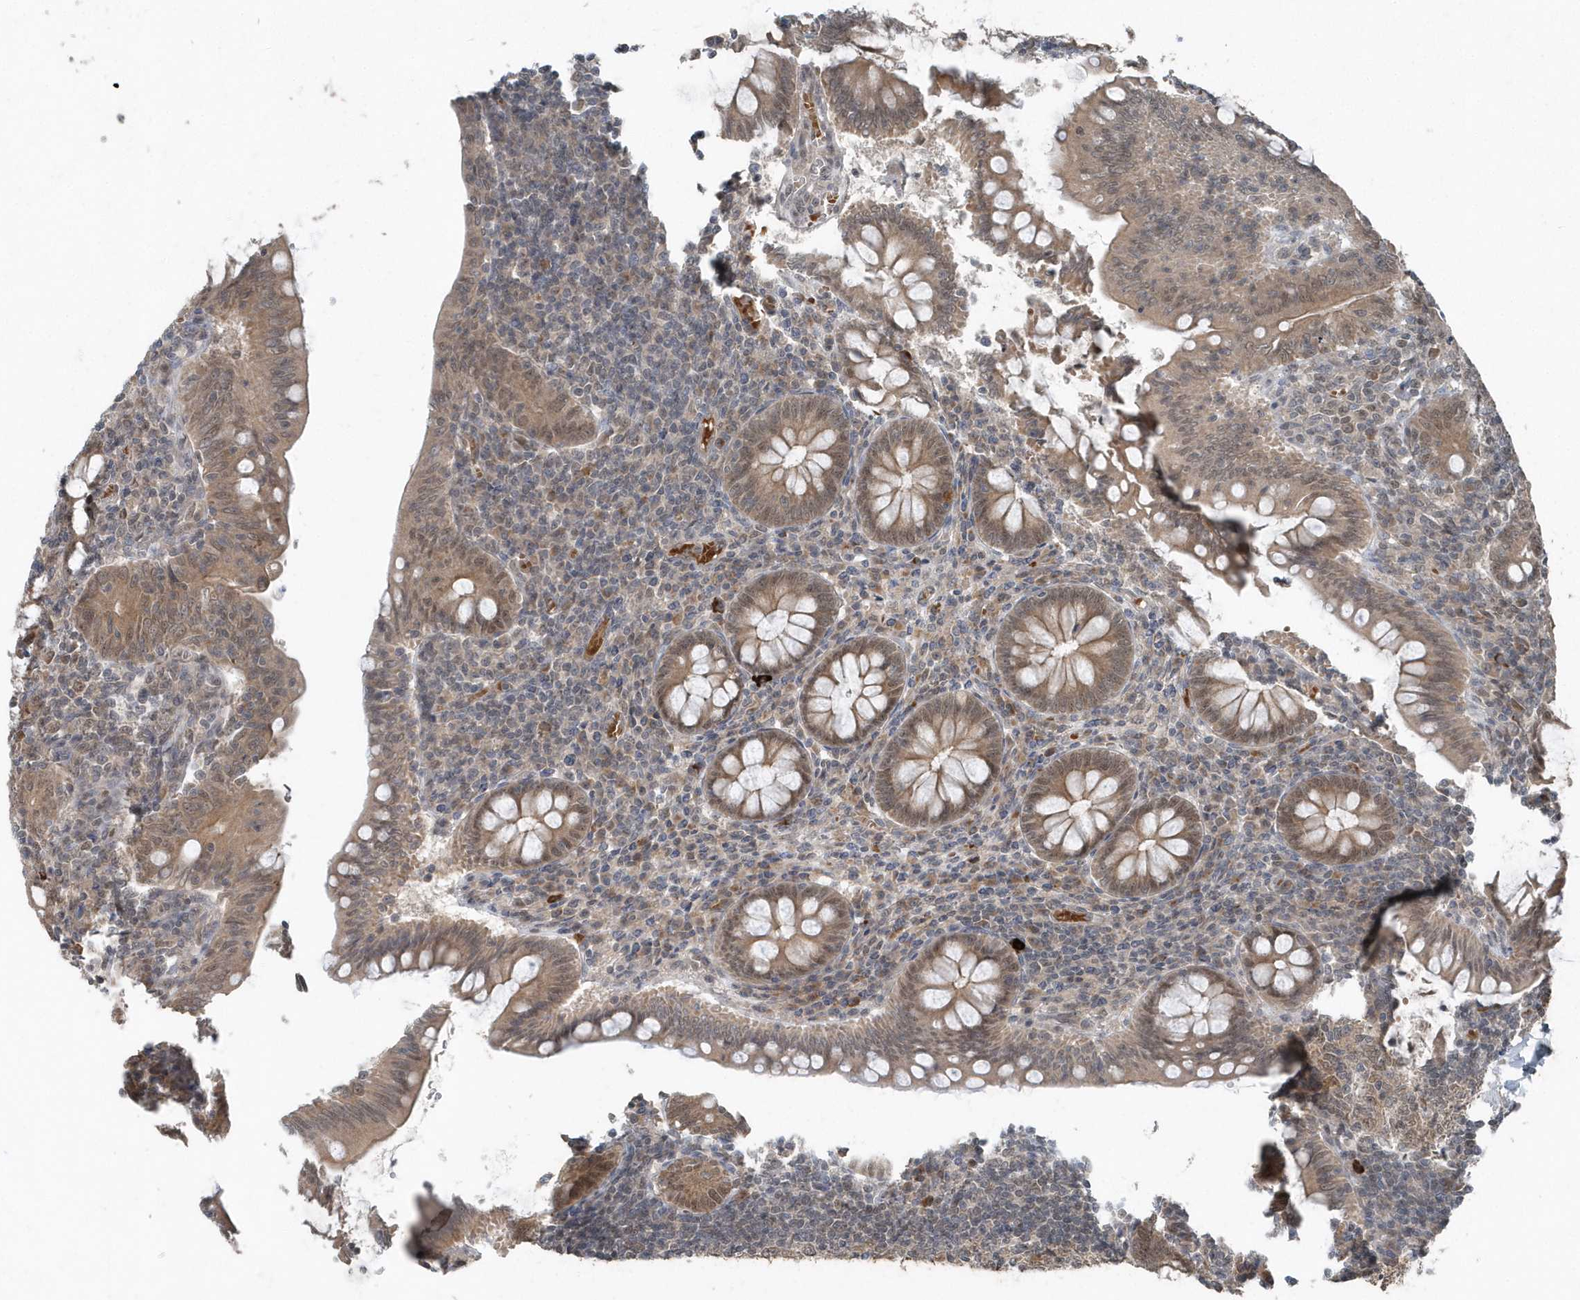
{"staining": {"intensity": "moderate", "quantity": ">75%", "location": "cytoplasmic/membranous,nuclear"}, "tissue": "appendix", "cell_type": "Glandular cells", "image_type": "normal", "snomed": [{"axis": "morphology", "description": "Normal tissue, NOS"}, {"axis": "topography", "description": "Appendix"}], "caption": "Immunohistochemical staining of unremarkable human appendix displays medium levels of moderate cytoplasmic/membranous,nuclear expression in approximately >75% of glandular cells.", "gene": "QTRT2", "patient": {"sex": "male", "age": 14}}